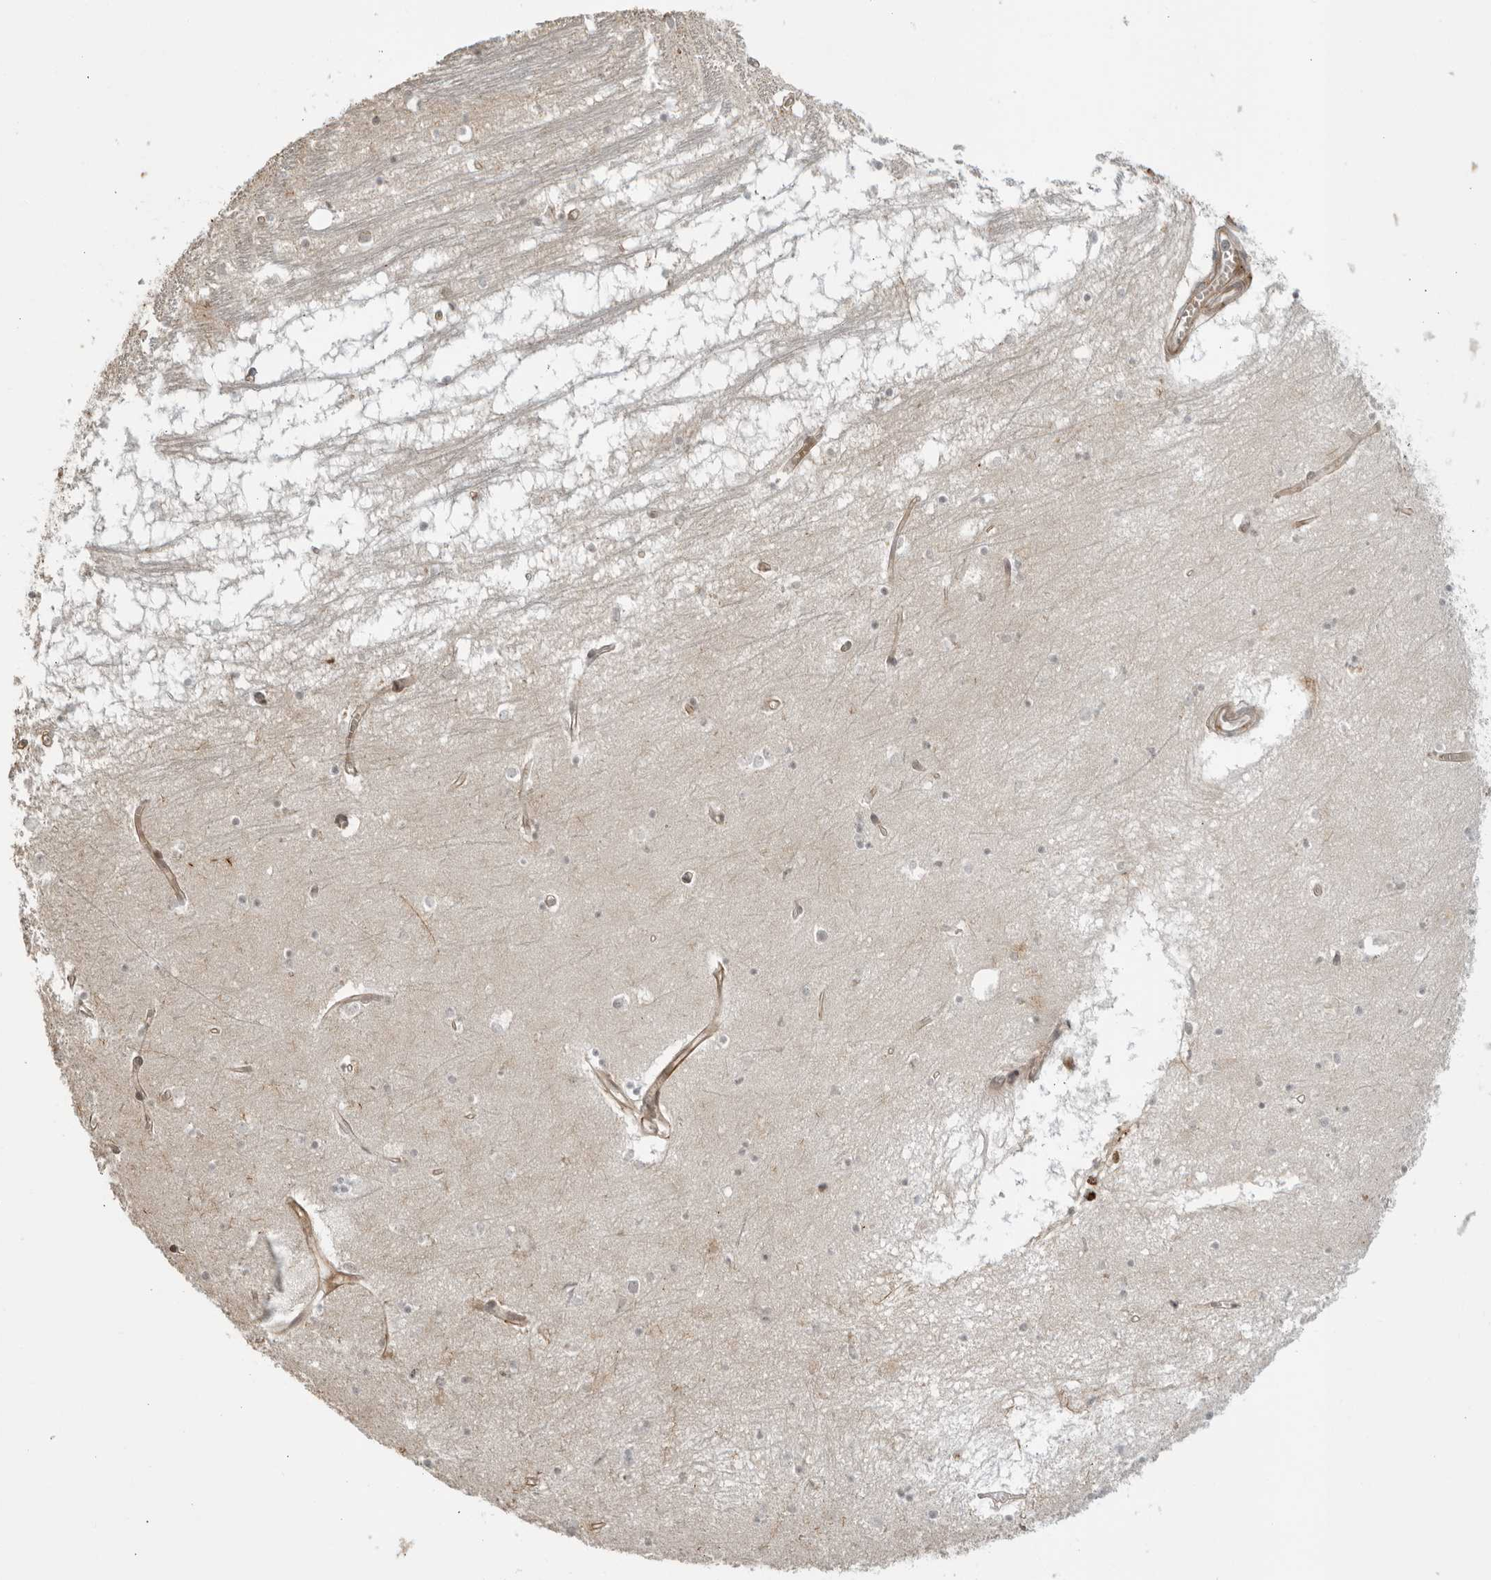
{"staining": {"intensity": "negative", "quantity": "none", "location": "none"}, "tissue": "hippocampus", "cell_type": "Glial cells", "image_type": "normal", "snomed": [{"axis": "morphology", "description": "Normal tissue, NOS"}, {"axis": "topography", "description": "Hippocampus"}], "caption": "This is a histopathology image of IHC staining of unremarkable hippocampus, which shows no positivity in glial cells. (Brightfield microscopy of DAB (3,3'-diaminobenzidine) immunohistochemistry at high magnification).", "gene": "TCF21", "patient": {"sex": "male", "age": 70}}